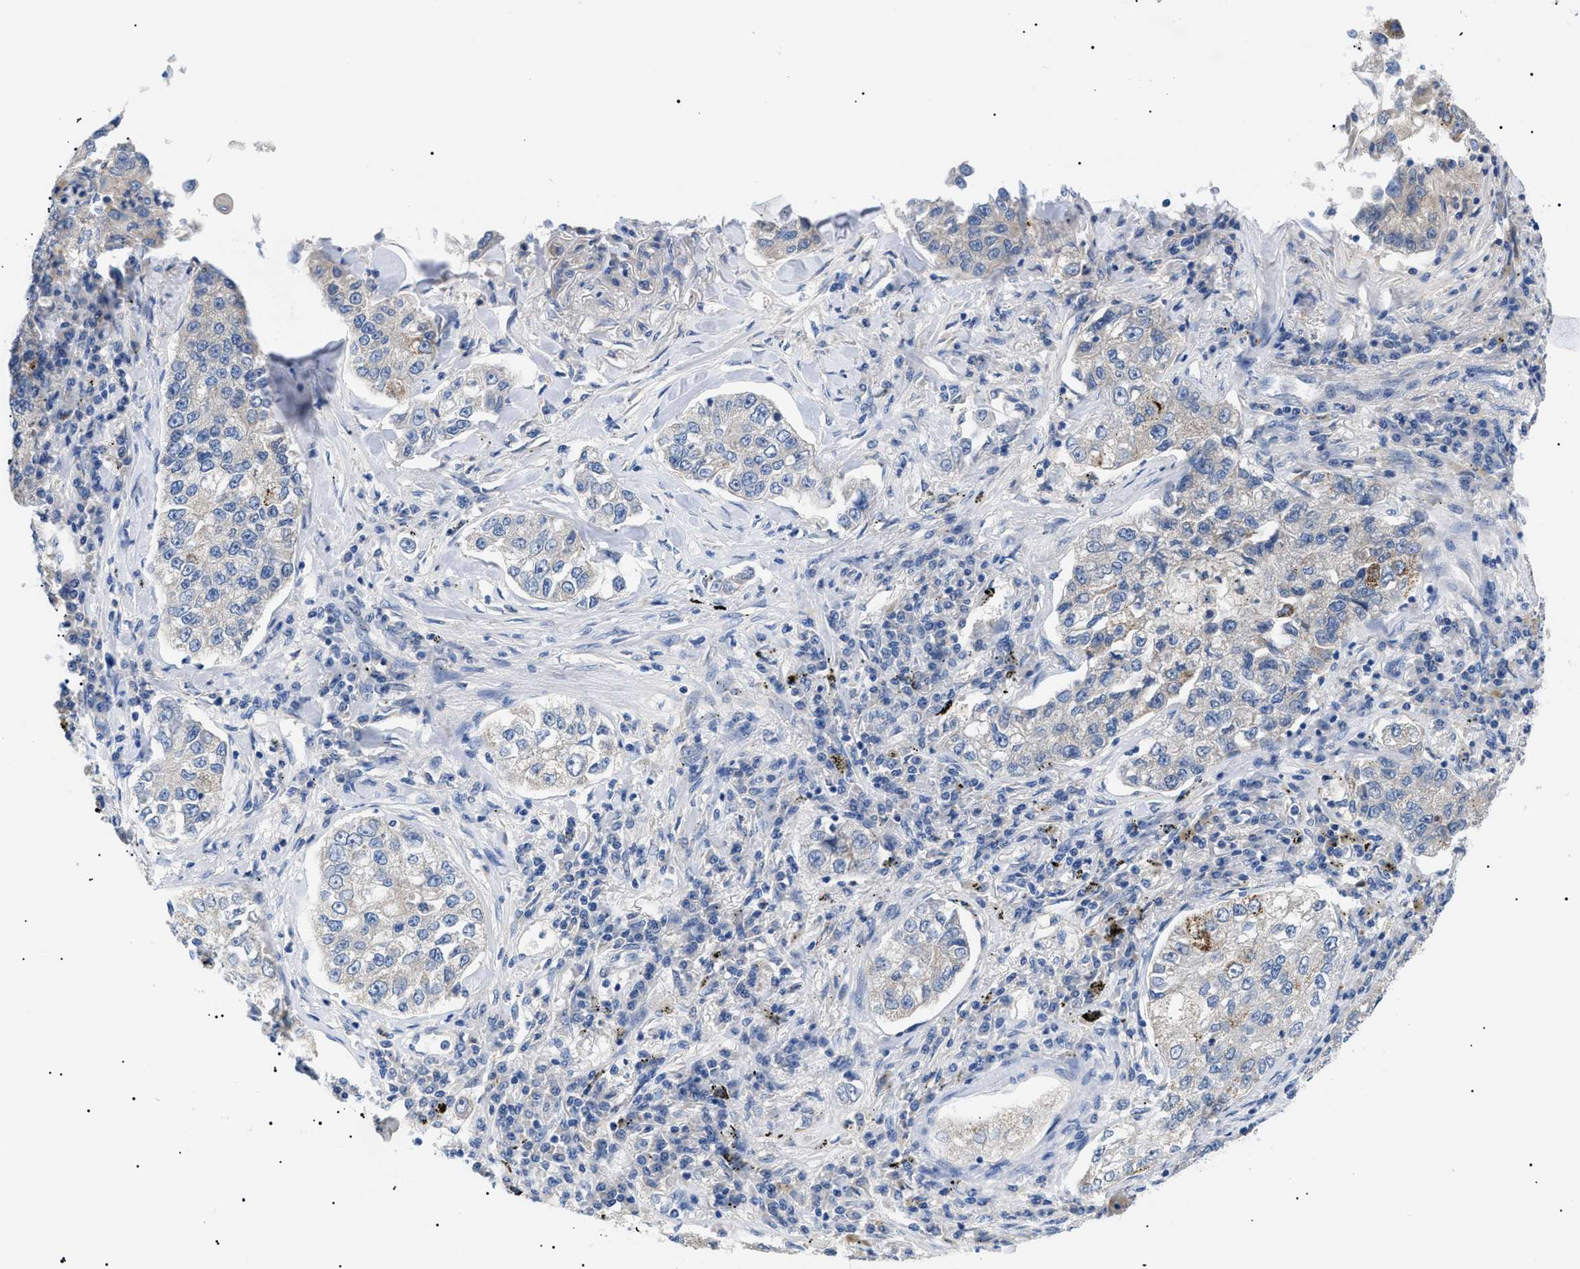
{"staining": {"intensity": "negative", "quantity": "none", "location": "none"}, "tissue": "lung cancer", "cell_type": "Tumor cells", "image_type": "cancer", "snomed": [{"axis": "morphology", "description": "Adenocarcinoma, NOS"}, {"axis": "topography", "description": "Lung"}], "caption": "DAB (3,3'-diaminobenzidine) immunohistochemical staining of lung cancer reveals no significant expression in tumor cells.", "gene": "ACKR1", "patient": {"sex": "male", "age": 49}}